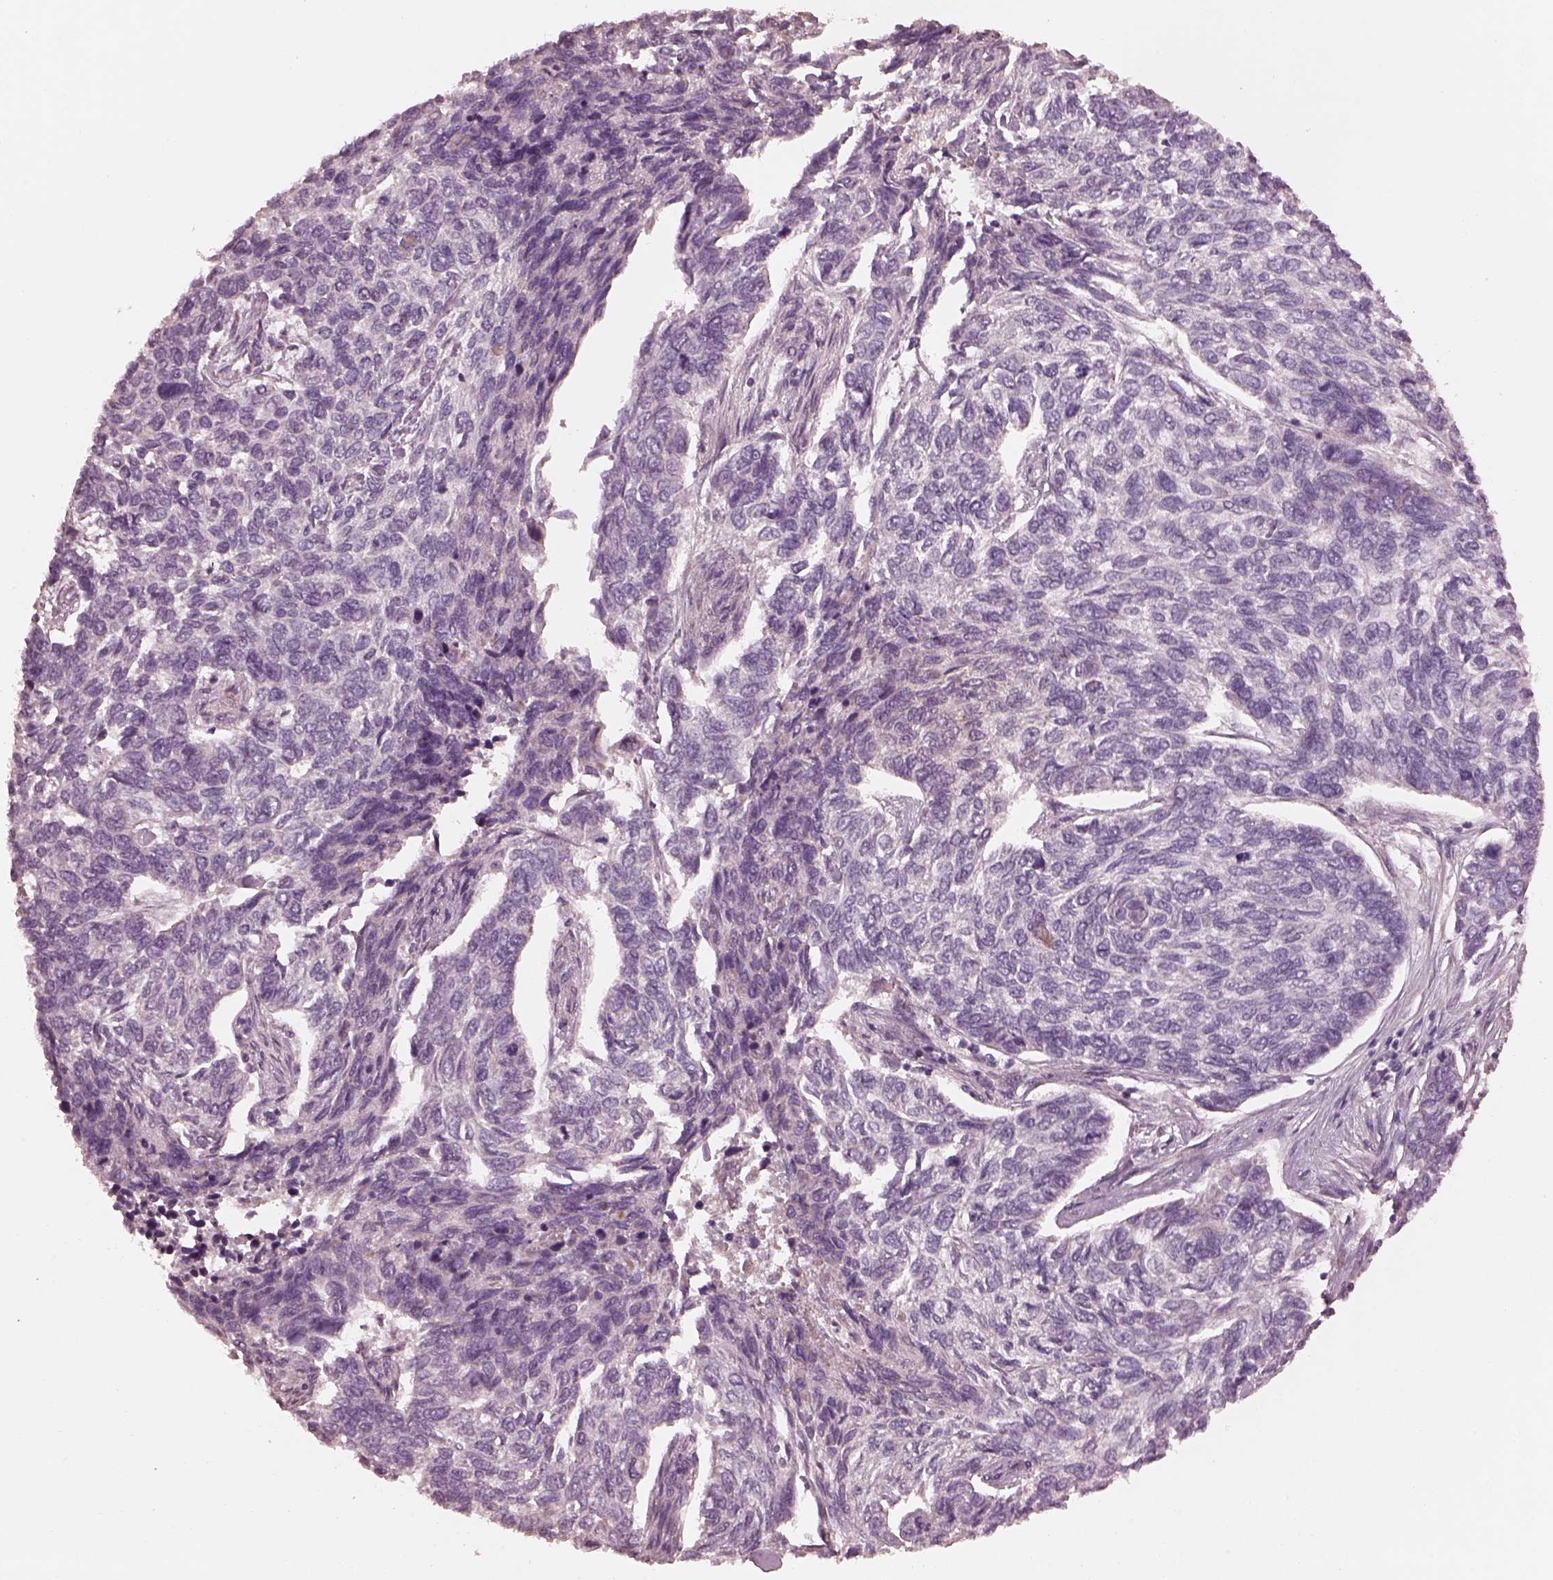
{"staining": {"intensity": "negative", "quantity": "none", "location": "none"}, "tissue": "skin cancer", "cell_type": "Tumor cells", "image_type": "cancer", "snomed": [{"axis": "morphology", "description": "Basal cell carcinoma"}, {"axis": "topography", "description": "Skin"}], "caption": "Basal cell carcinoma (skin) stained for a protein using IHC displays no positivity tumor cells.", "gene": "SLC25A46", "patient": {"sex": "female", "age": 65}}